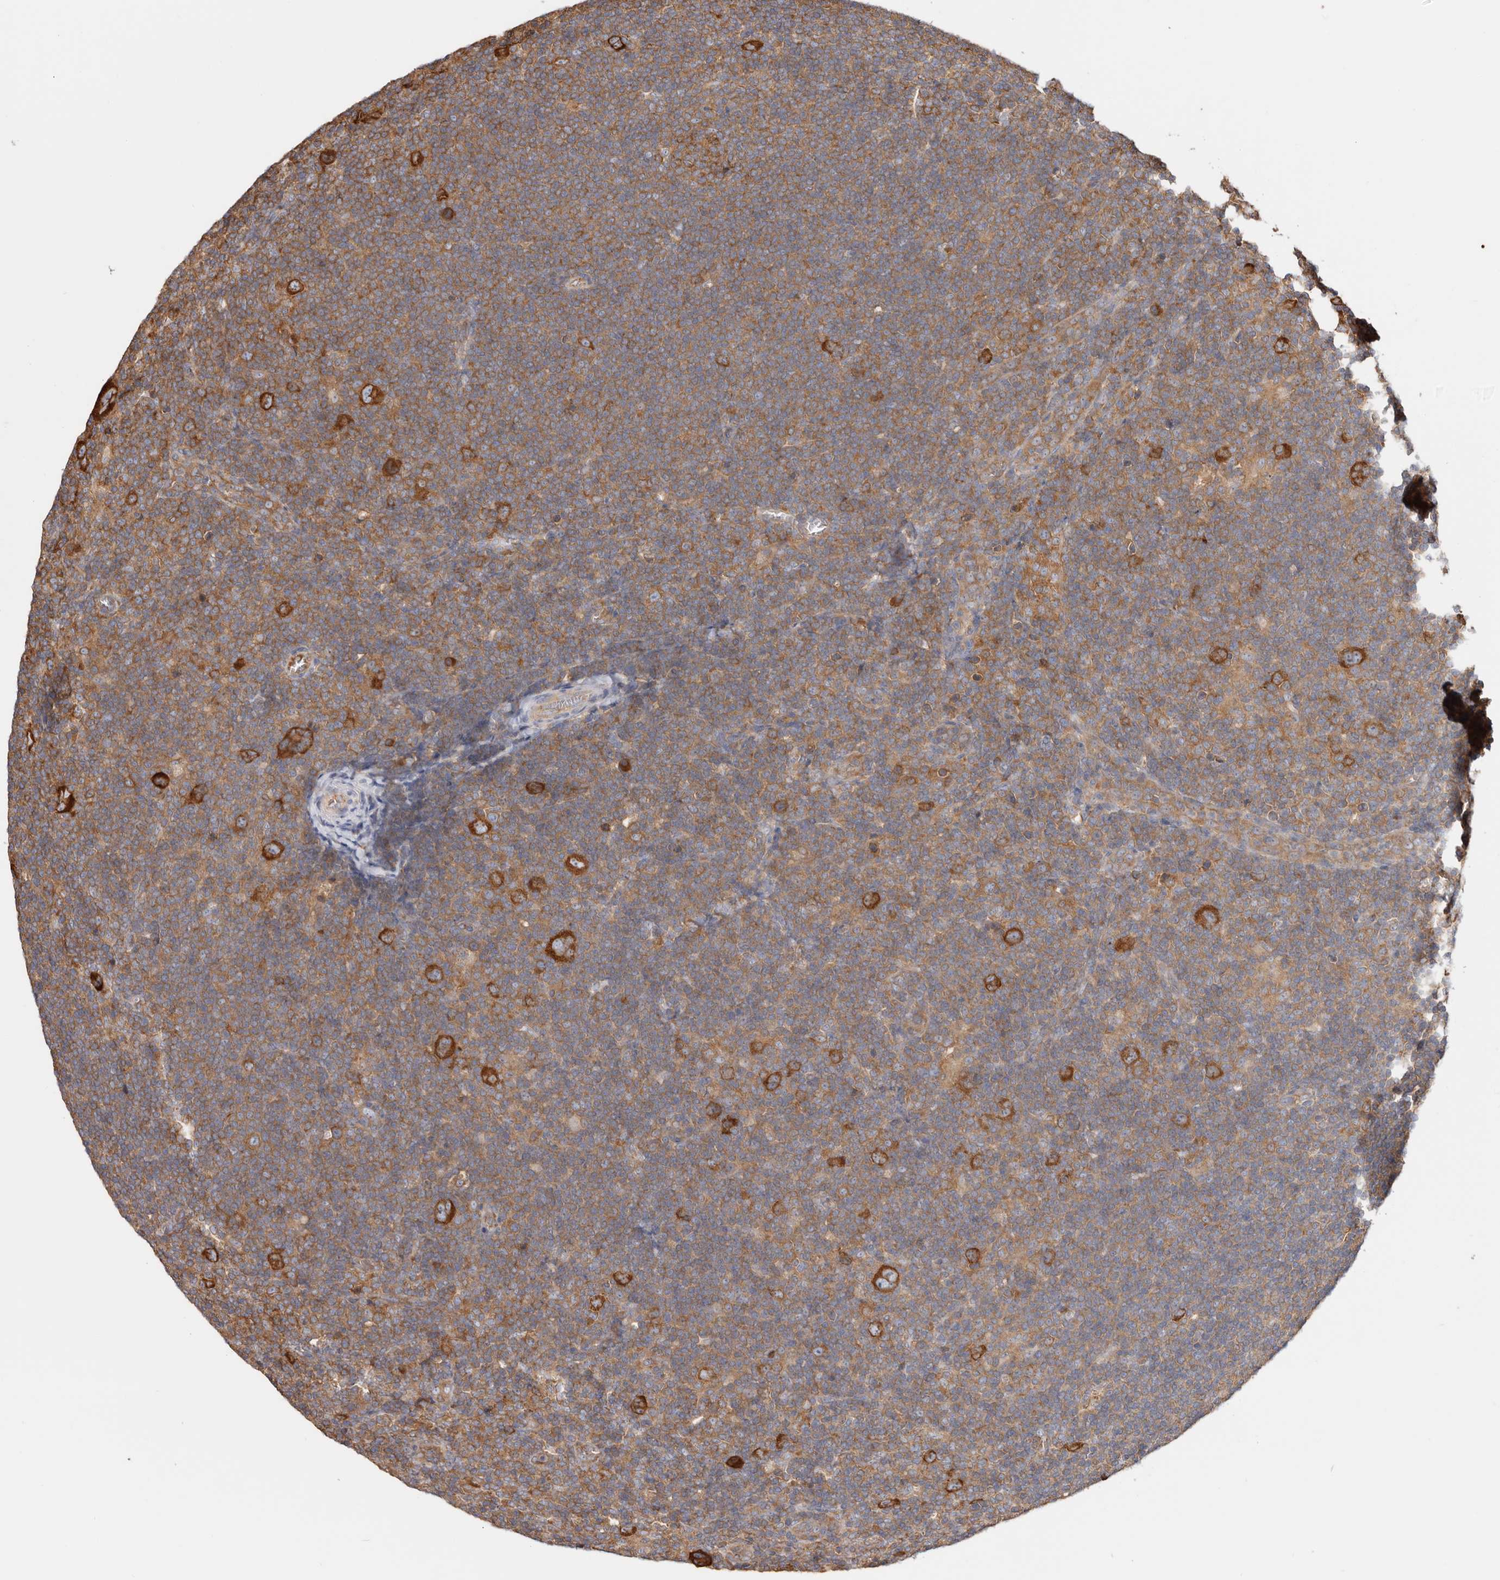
{"staining": {"intensity": "strong", "quantity": ">75%", "location": "cytoplasmic/membranous"}, "tissue": "lymphoma", "cell_type": "Tumor cells", "image_type": "cancer", "snomed": [{"axis": "morphology", "description": "Hodgkin's disease, NOS"}, {"axis": "topography", "description": "Lymph node"}], "caption": "Tumor cells exhibit high levels of strong cytoplasmic/membranous staining in about >75% of cells in lymphoma.", "gene": "EPRS1", "patient": {"sex": "female", "age": 57}}